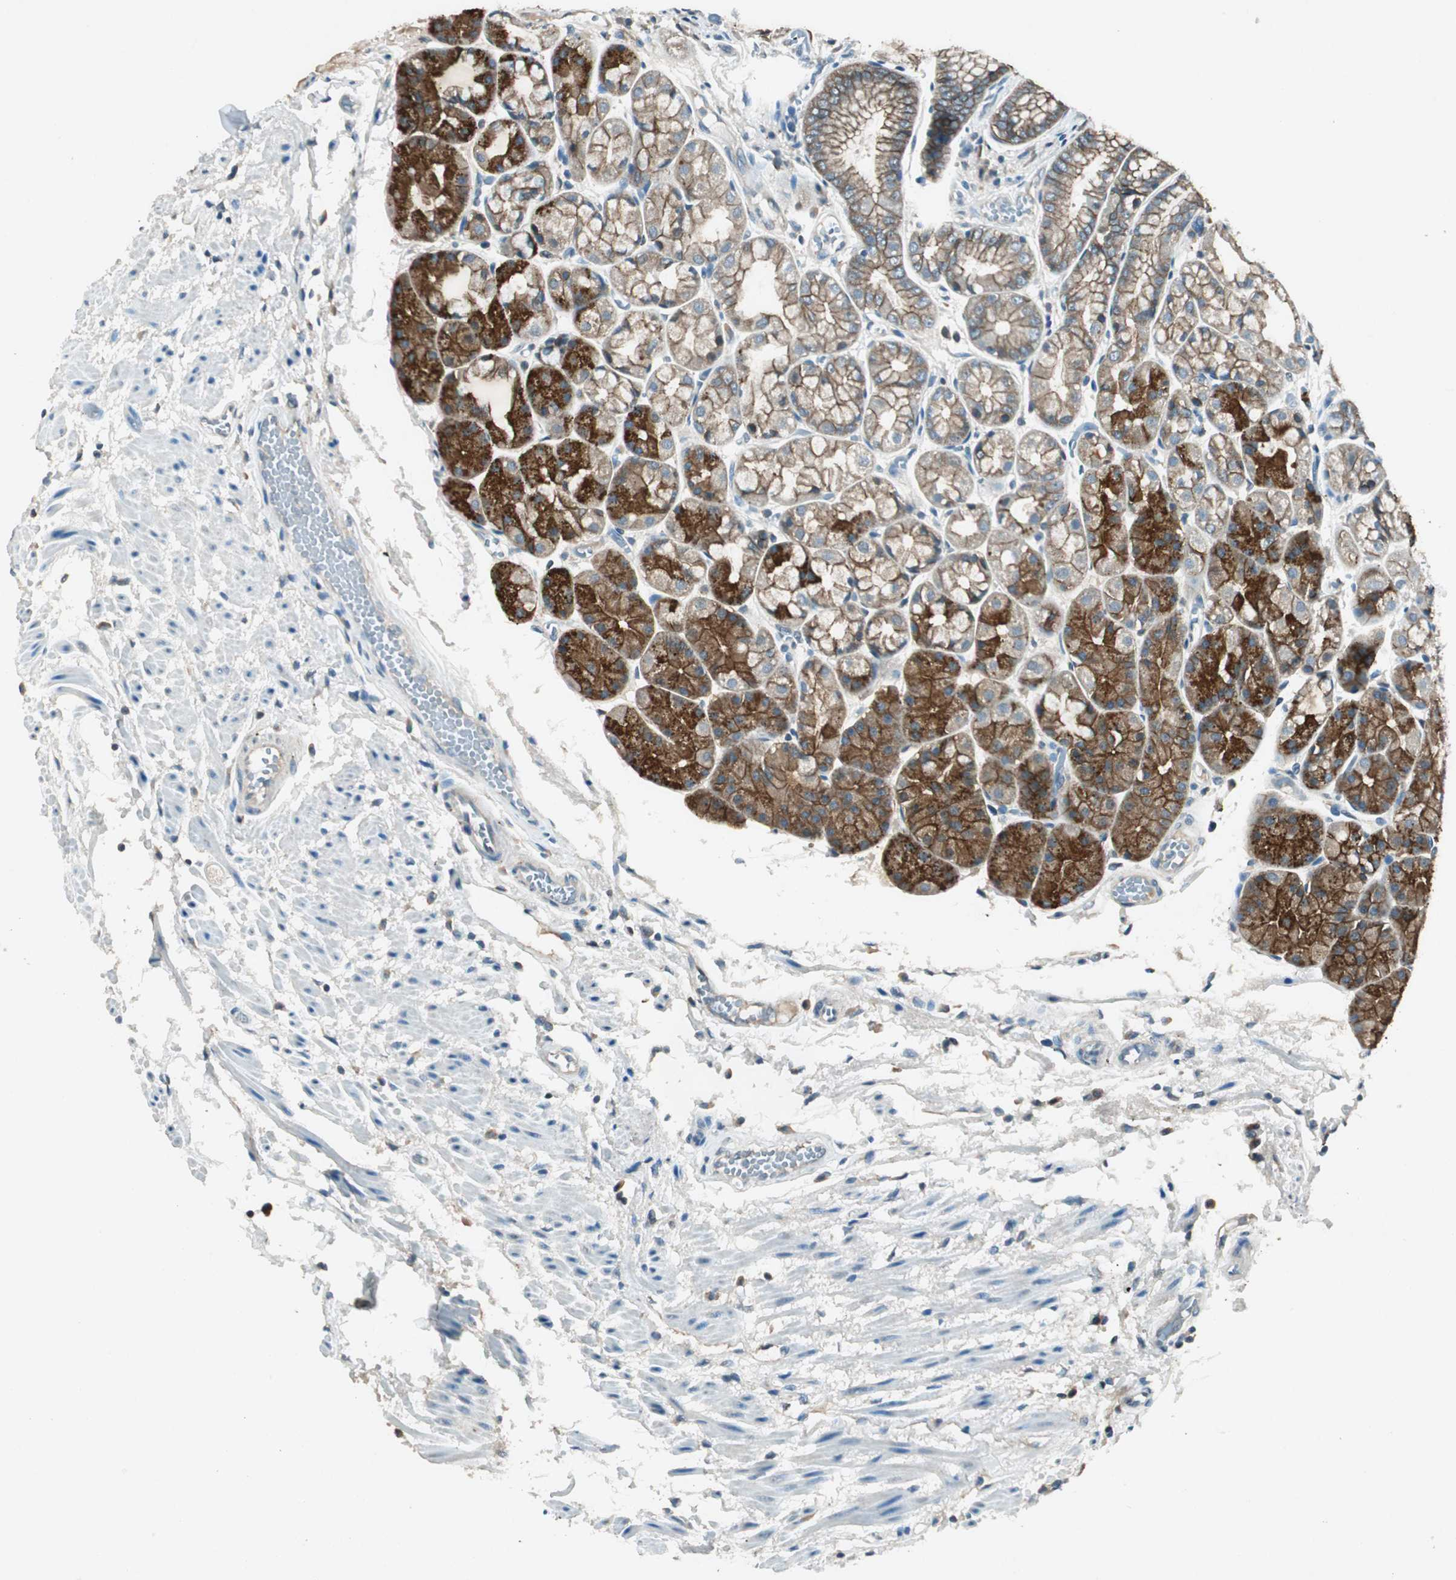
{"staining": {"intensity": "strong", "quantity": "25%-75%", "location": "cytoplasmic/membranous"}, "tissue": "stomach", "cell_type": "Glandular cells", "image_type": "normal", "snomed": [{"axis": "morphology", "description": "Normal tissue, NOS"}, {"axis": "topography", "description": "Stomach, upper"}], "caption": "A high-resolution image shows IHC staining of unremarkable stomach, which shows strong cytoplasmic/membranous staining in approximately 25%-75% of glandular cells.", "gene": "NKAIN1", "patient": {"sex": "male", "age": 72}}